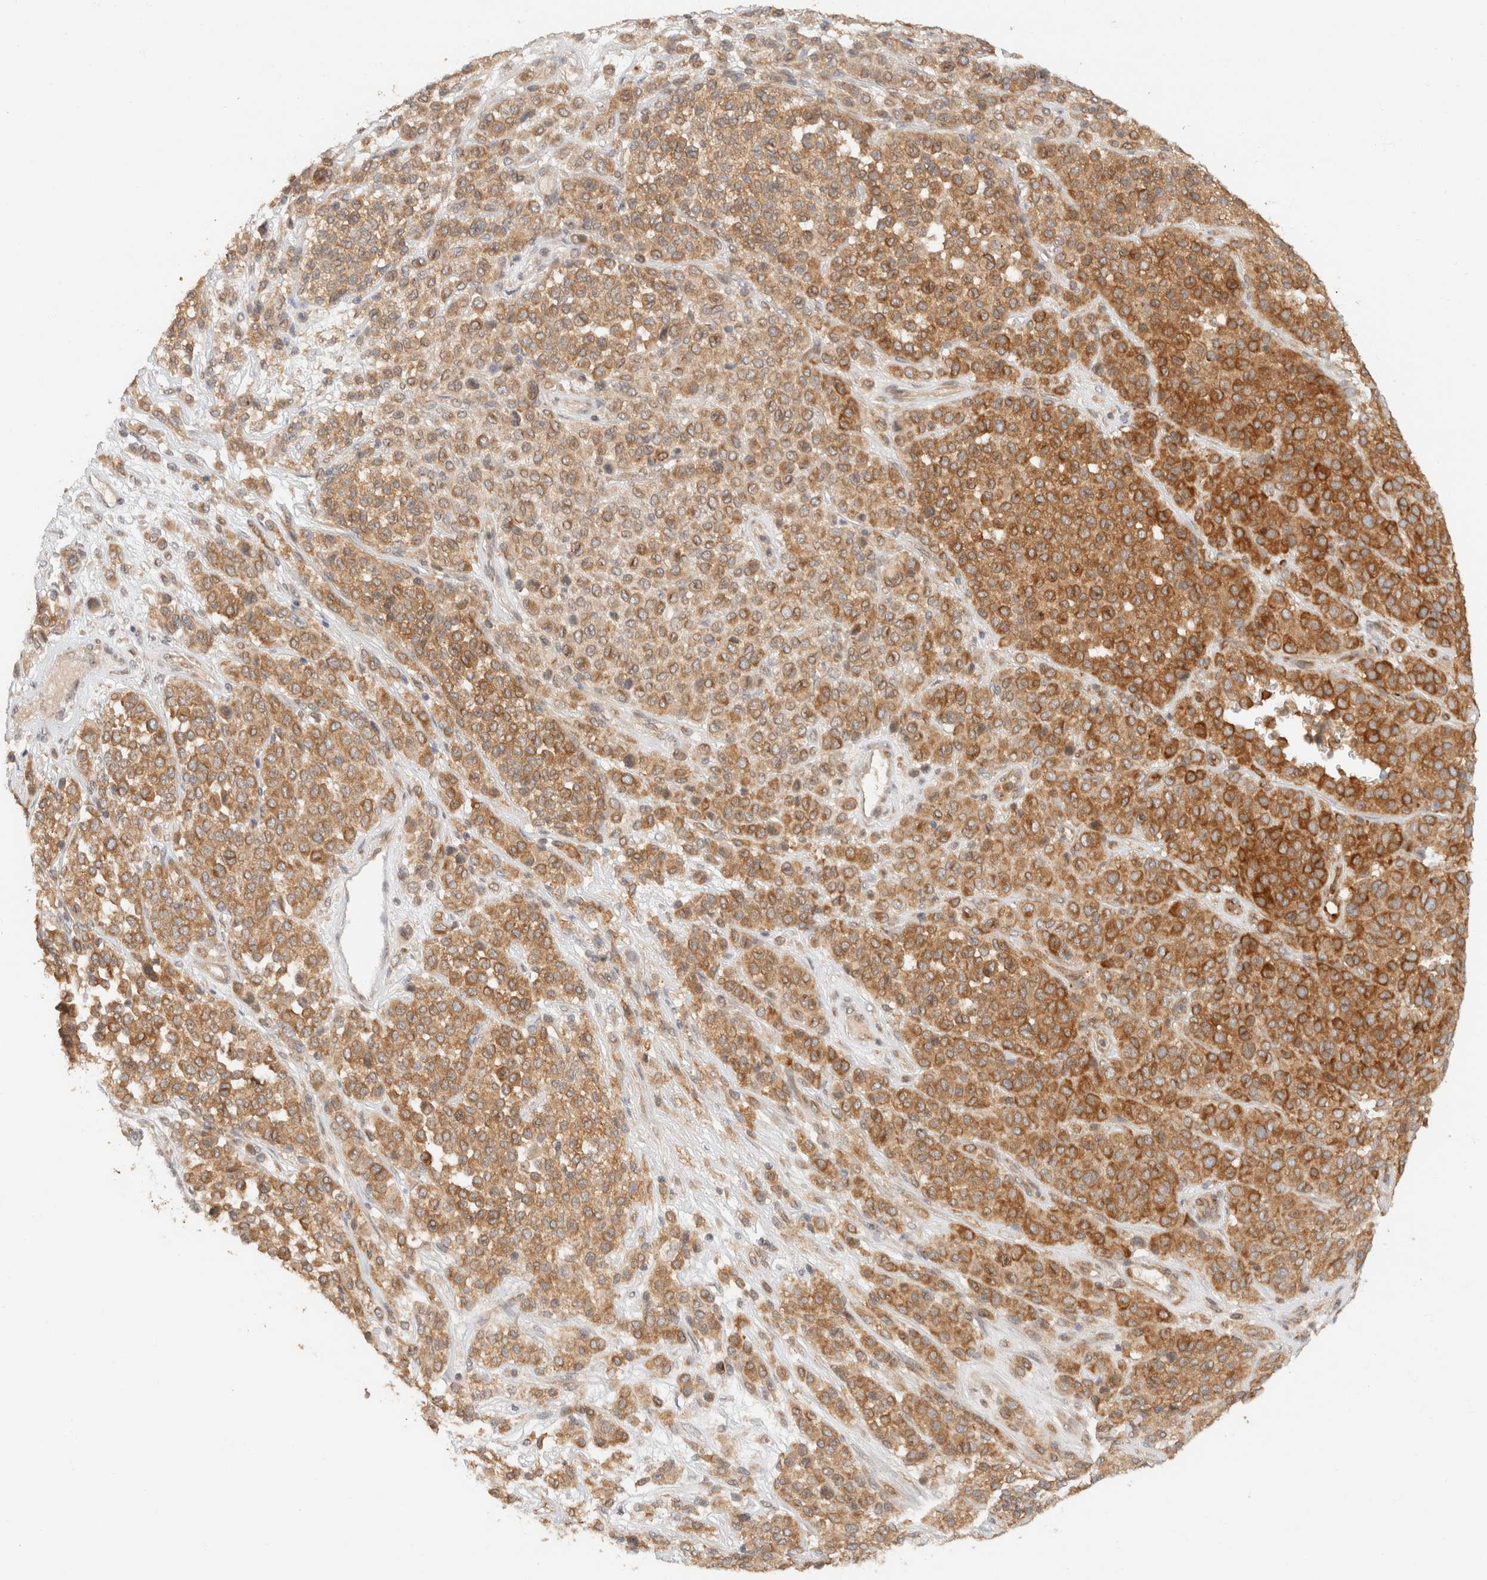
{"staining": {"intensity": "moderate", "quantity": ">75%", "location": "cytoplasmic/membranous"}, "tissue": "melanoma", "cell_type": "Tumor cells", "image_type": "cancer", "snomed": [{"axis": "morphology", "description": "Malignant melanoma, Metastatic site"}, {"axis": "topography", "description": "Pancreas"}], "caption": "Immunohistochemical staining of melanoma demonstrates medium levels of moderate cytoplasmic/membranous protein staining in approximately >75% of tumor cells. (brown staining indicates protein expression, while blue staining denotes nuclei).", "gene": "TACC1", "patient": {"sex": "female", "age": 30}}